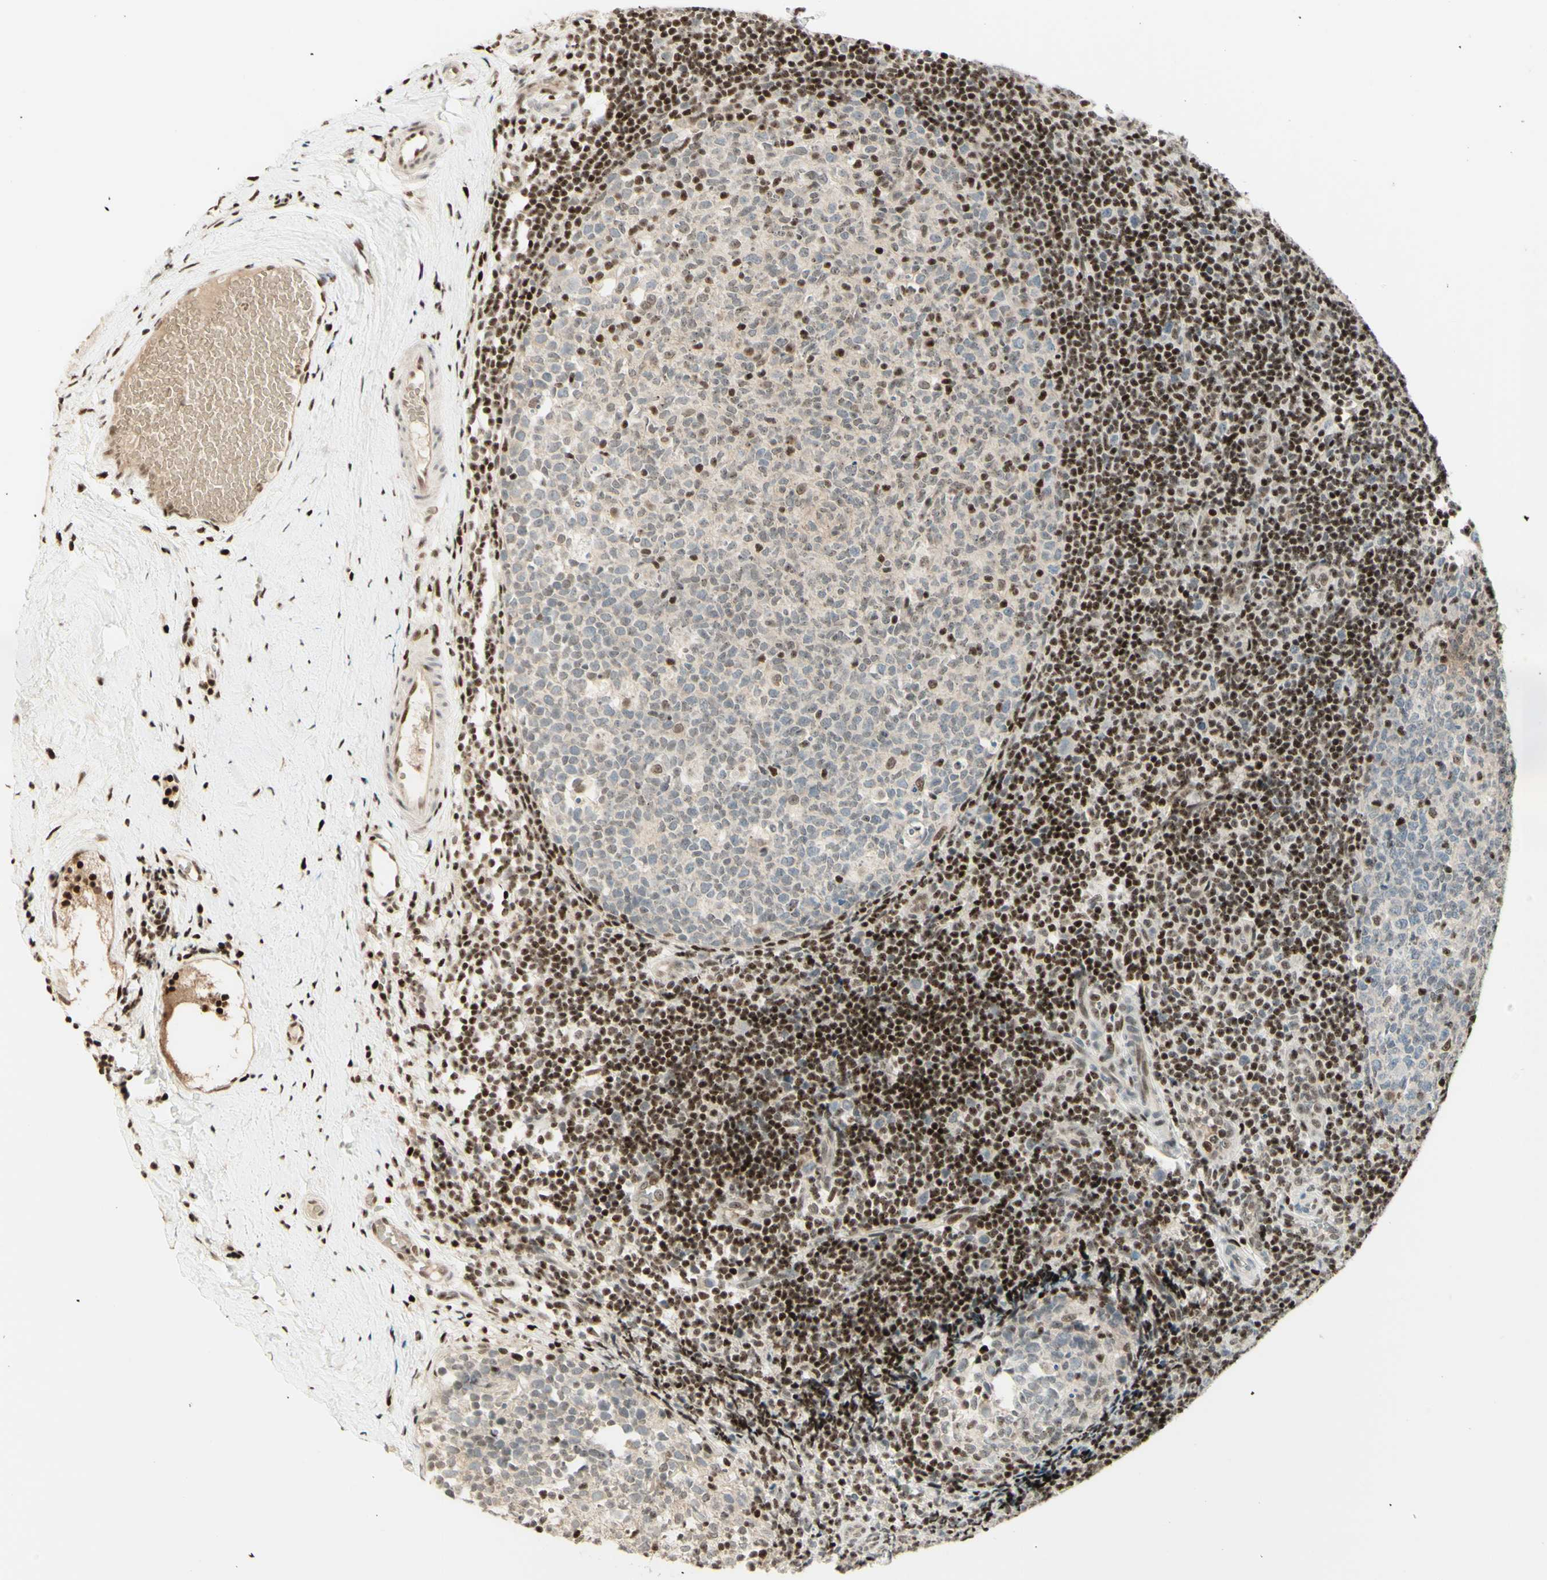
{"staining": {"intensity": "strong", "quantity": "<25%", "location": "nuclear"}, "tissue": "tonsil", "cell_type": "Germinal center cells", "image_type": "normal", "snomed": [{"axis": "morphology", "description": "Normal tissue, NOS"}, {"axis": "topography", "description": "Tonsil"}], "caption": "Immunohistochemistry (IHC) (DAB) staining of unremarkable tonsil shows strong nuclear protein positivity in approximately <25% of germinal center cells. Immunohistochemistry stains the protein in brown and the nuclei are stained blue.", "gene": "CDKL5", "patient": {"sex": "female", "age": 19}}